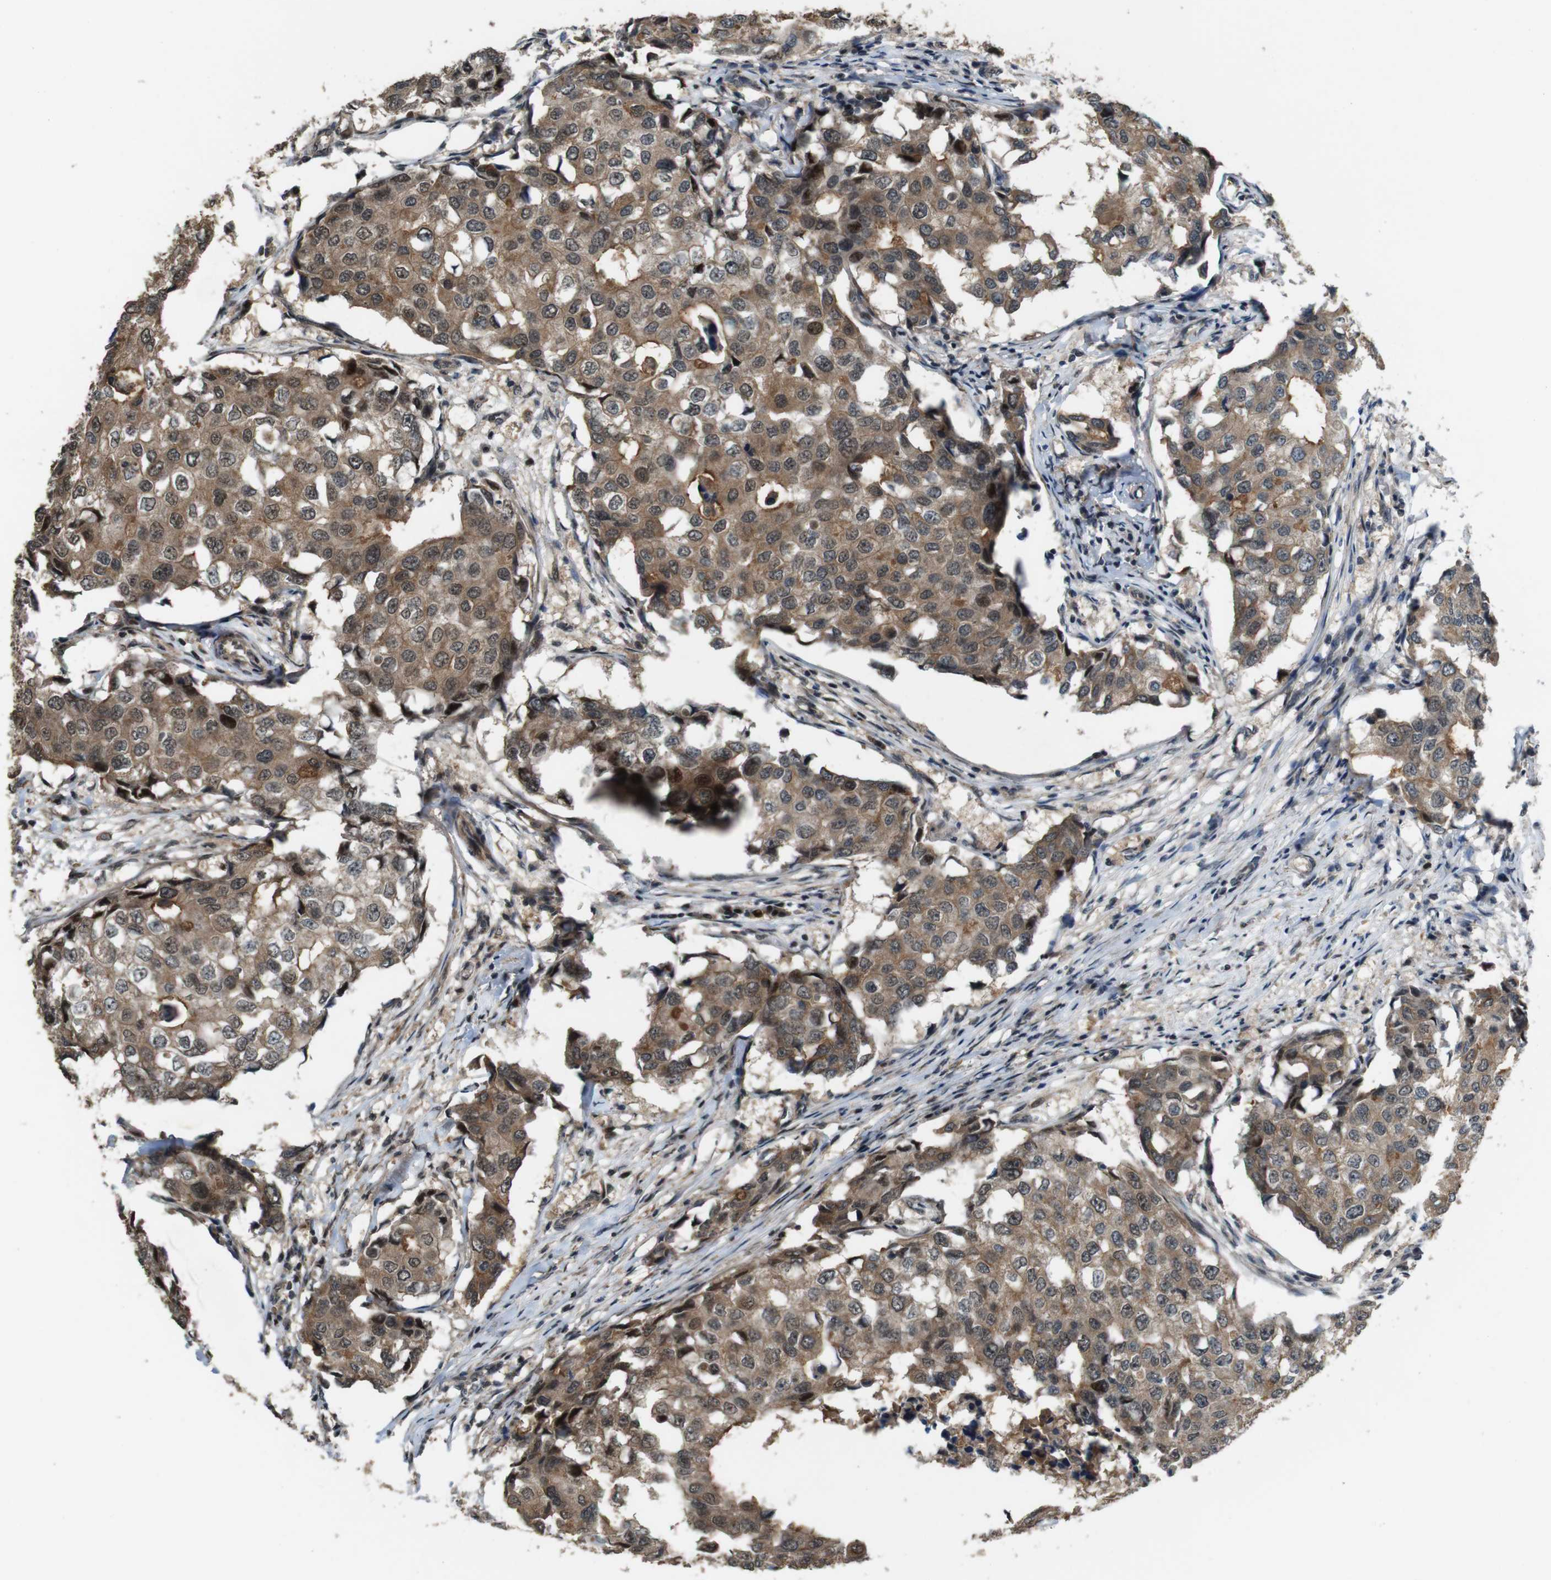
{"staining": {"intensity": "moderate", "quantity": ">75%", "location": "cytoplasmic/membranous"}, "tissue": "breast cancer", "cell_type": "Tumor cells", "image_type": "cancer", "snomed": [{"axis": "morphology", "description": "Duct carcinoma"}, {"axis": "topography", "description": "Breast"}], "caption": "Immunohistochemical staining of human infiltrating ductal carcinoma (breast) demonstrates moderate cytoplasmic/membranous protein positivity in approximately >75% of tumor cells.", "gene": "CDC34", "patient": {"sex": "female", "age": 27}}